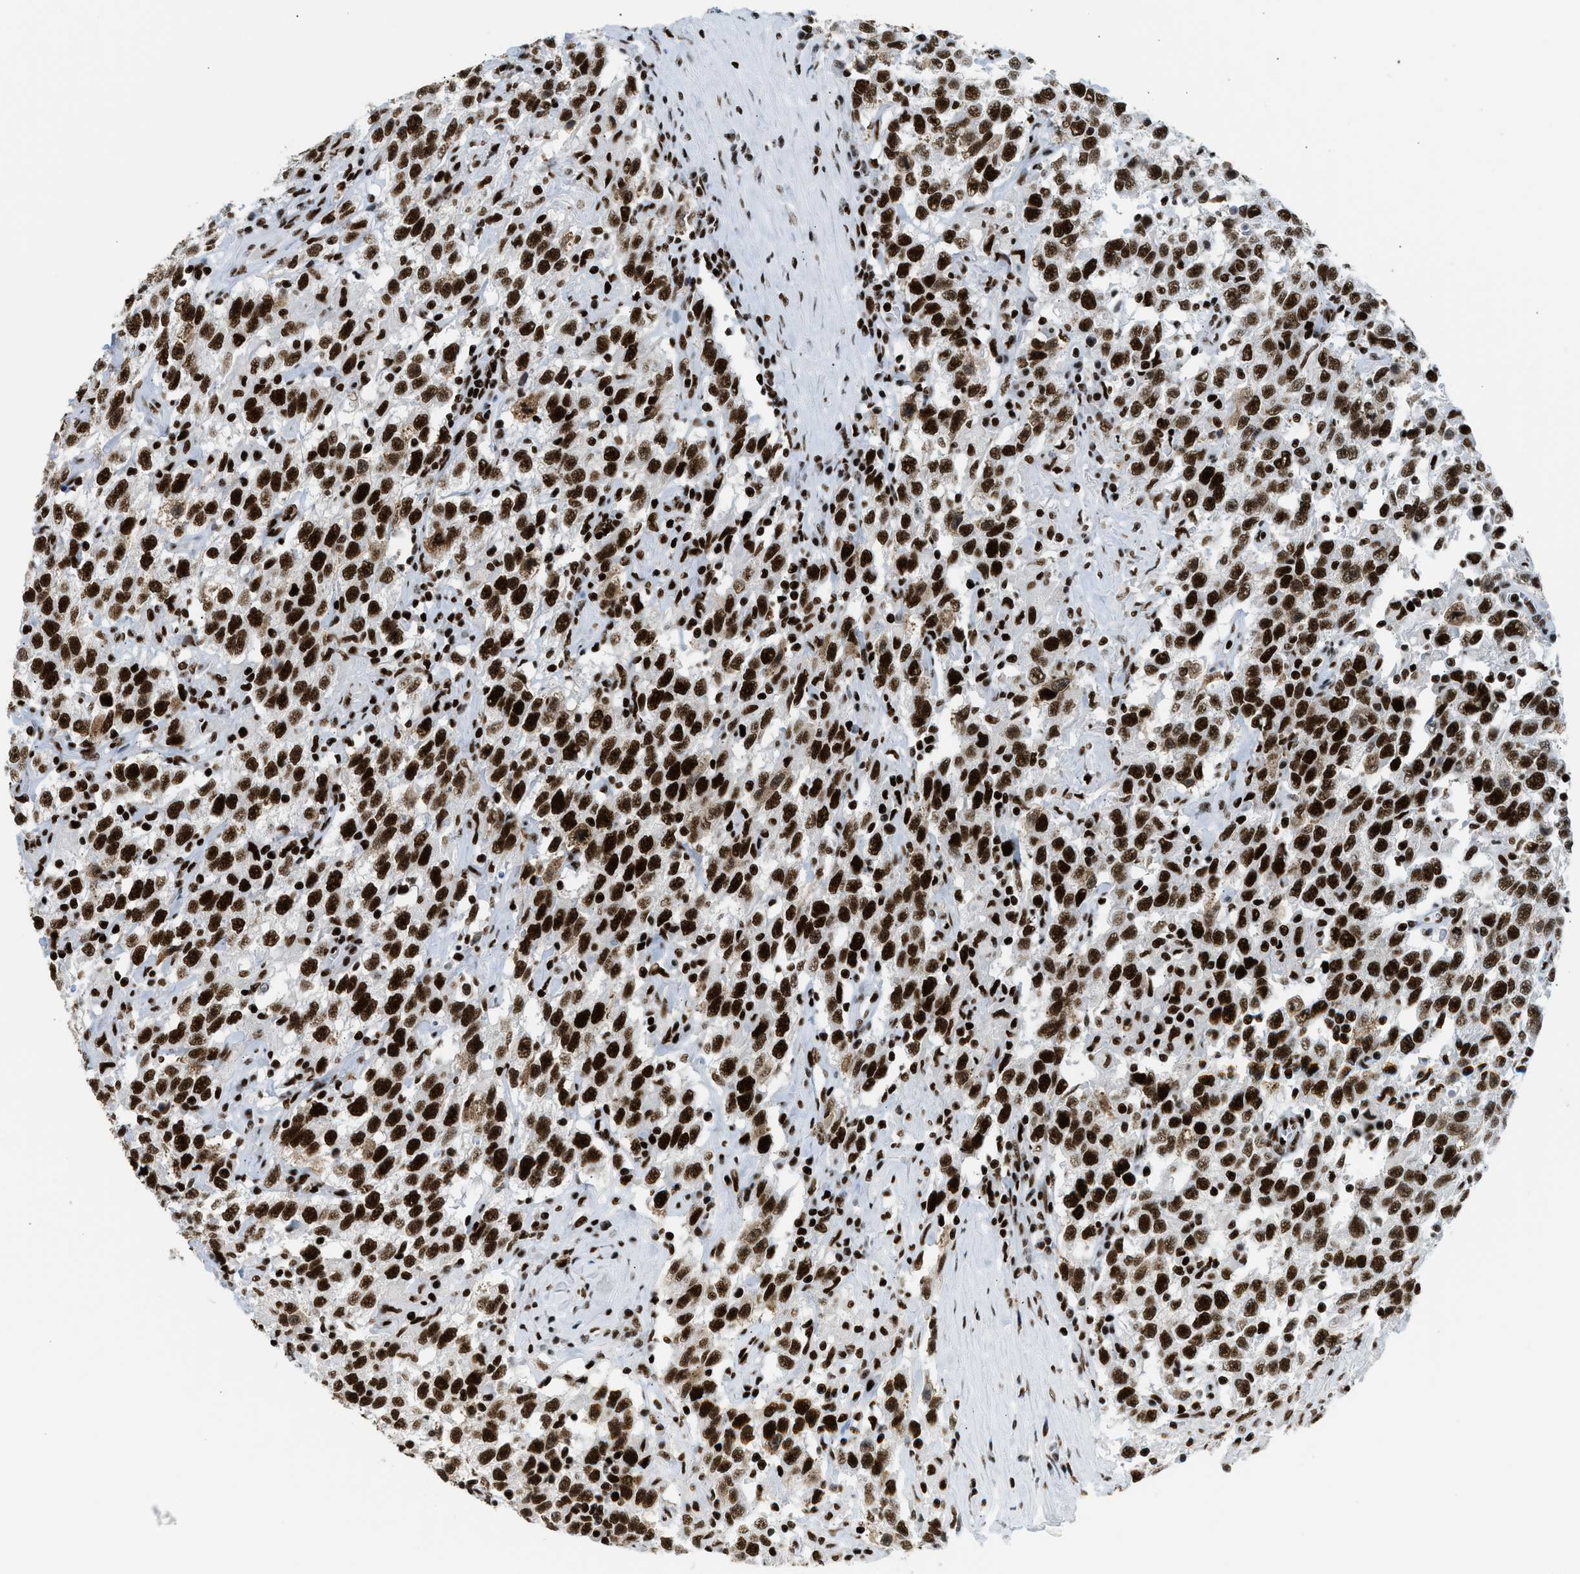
{"staining": {"intensity": "strong", "quantity": ">75%", "location": "nuclear"}, "tissue": "testis cancer", "cell_type": "Tumor cells", "image_type": "cancer", "snomed": [{"axis": "morphology", "description": "Seminoma, NOS"}, {"axis": "topography", "description": "Testis"}], "caption": "Protein expression analysis of testis cancer (seminoma) displays strong nuclear positivity in about >75% of tumor cells.", "gene": "PIF1", "patient": {"sex": "male", "age": 41}}